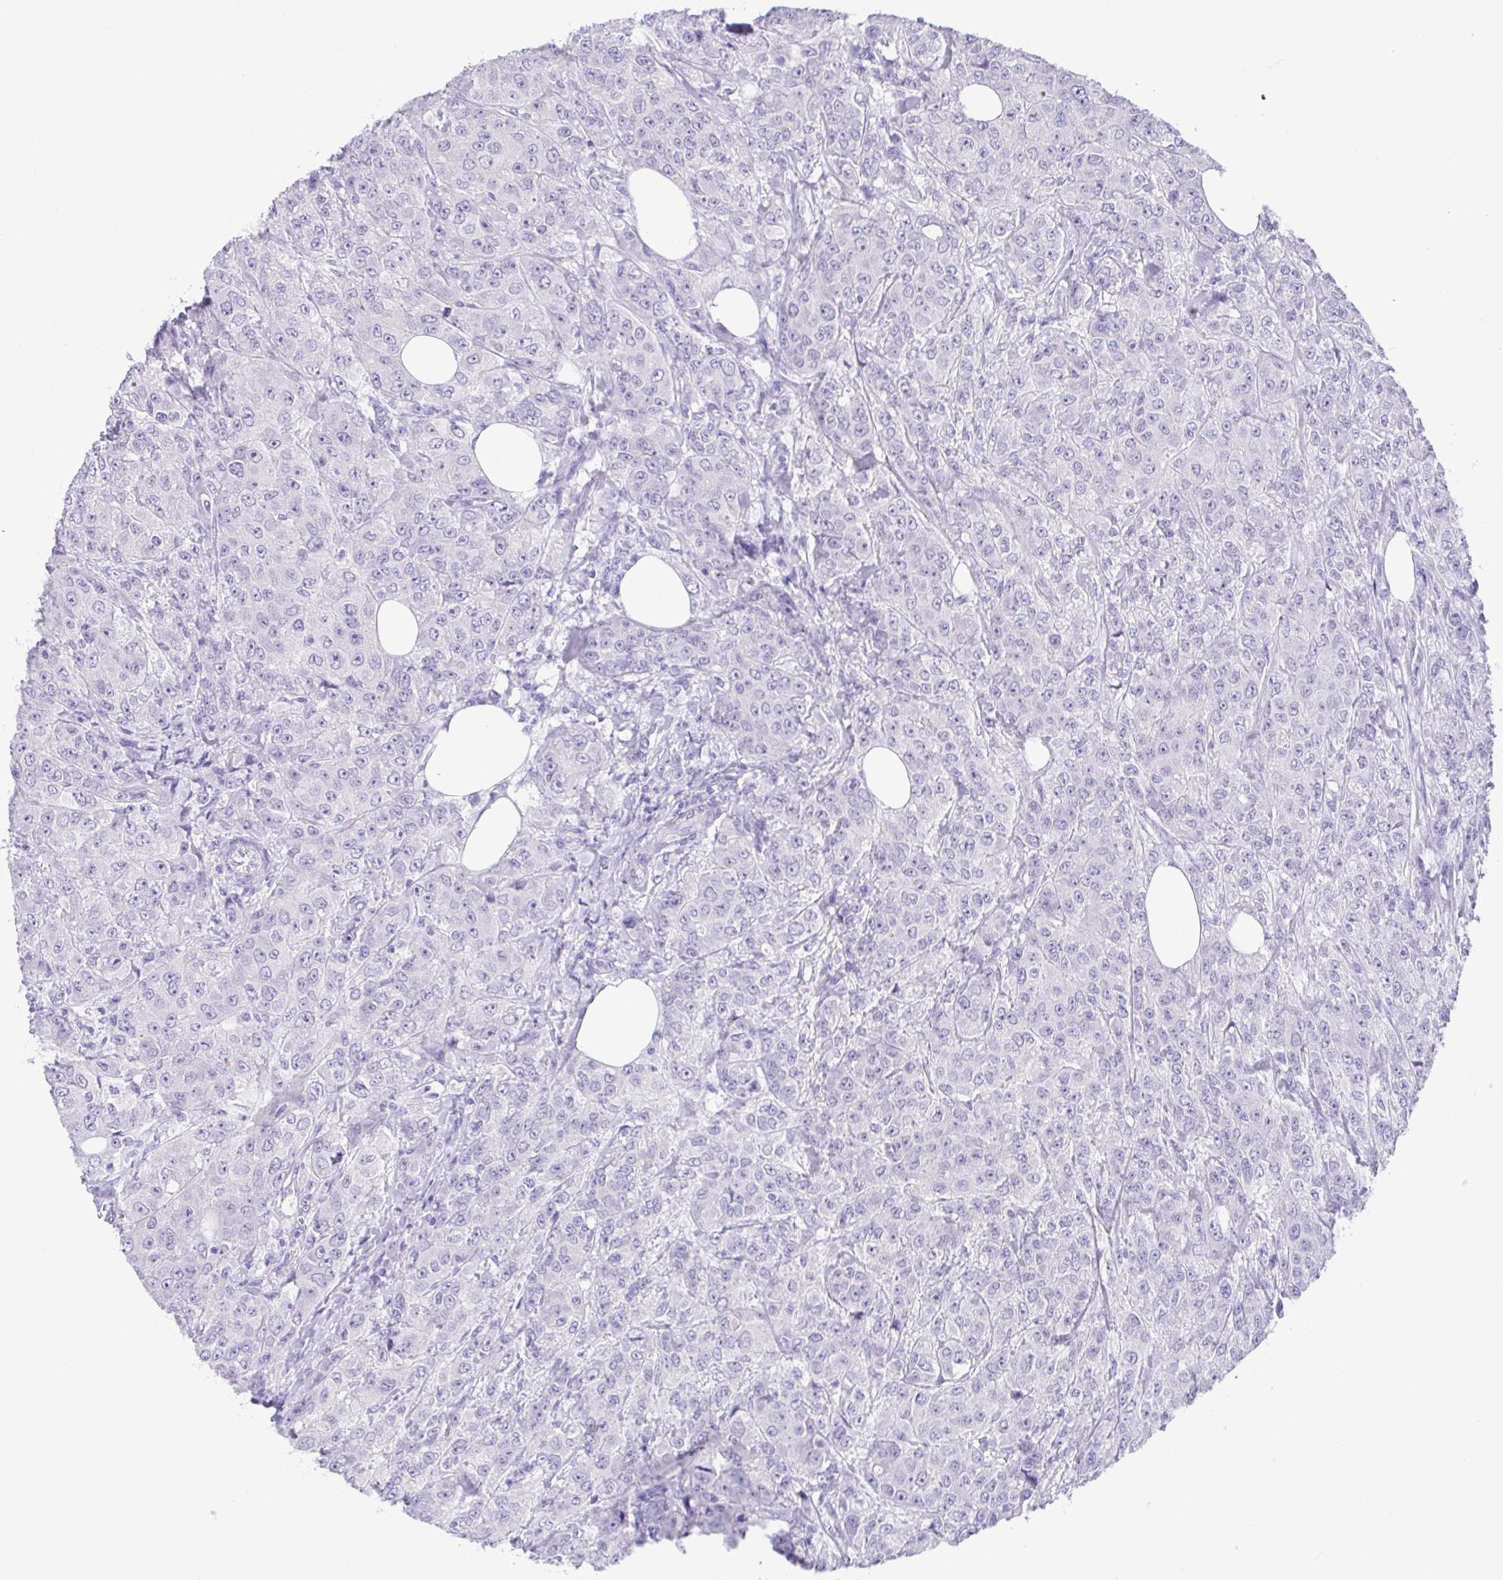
{"staining": {"intensity": "negative", "quantity": "none", "location": "none"}, "tissue": "breast cancer", "cell_type": "Tumor cells", "image_type": "cancer", "snomed": [{"axis": "morphology", "description": "Normal tissue, NOS"}, {"axis": "morphology", "description": "Duct carcinoma"}, {"axis": "topography", "description": "Breast"}], "caption": "IHC image of neoplastic tissue: human breast cancer stained with DAB shows no significant protein positivity in tumor cells.", "gene": "SPATA4", "patient": {"sex": "female", "age": 43}}